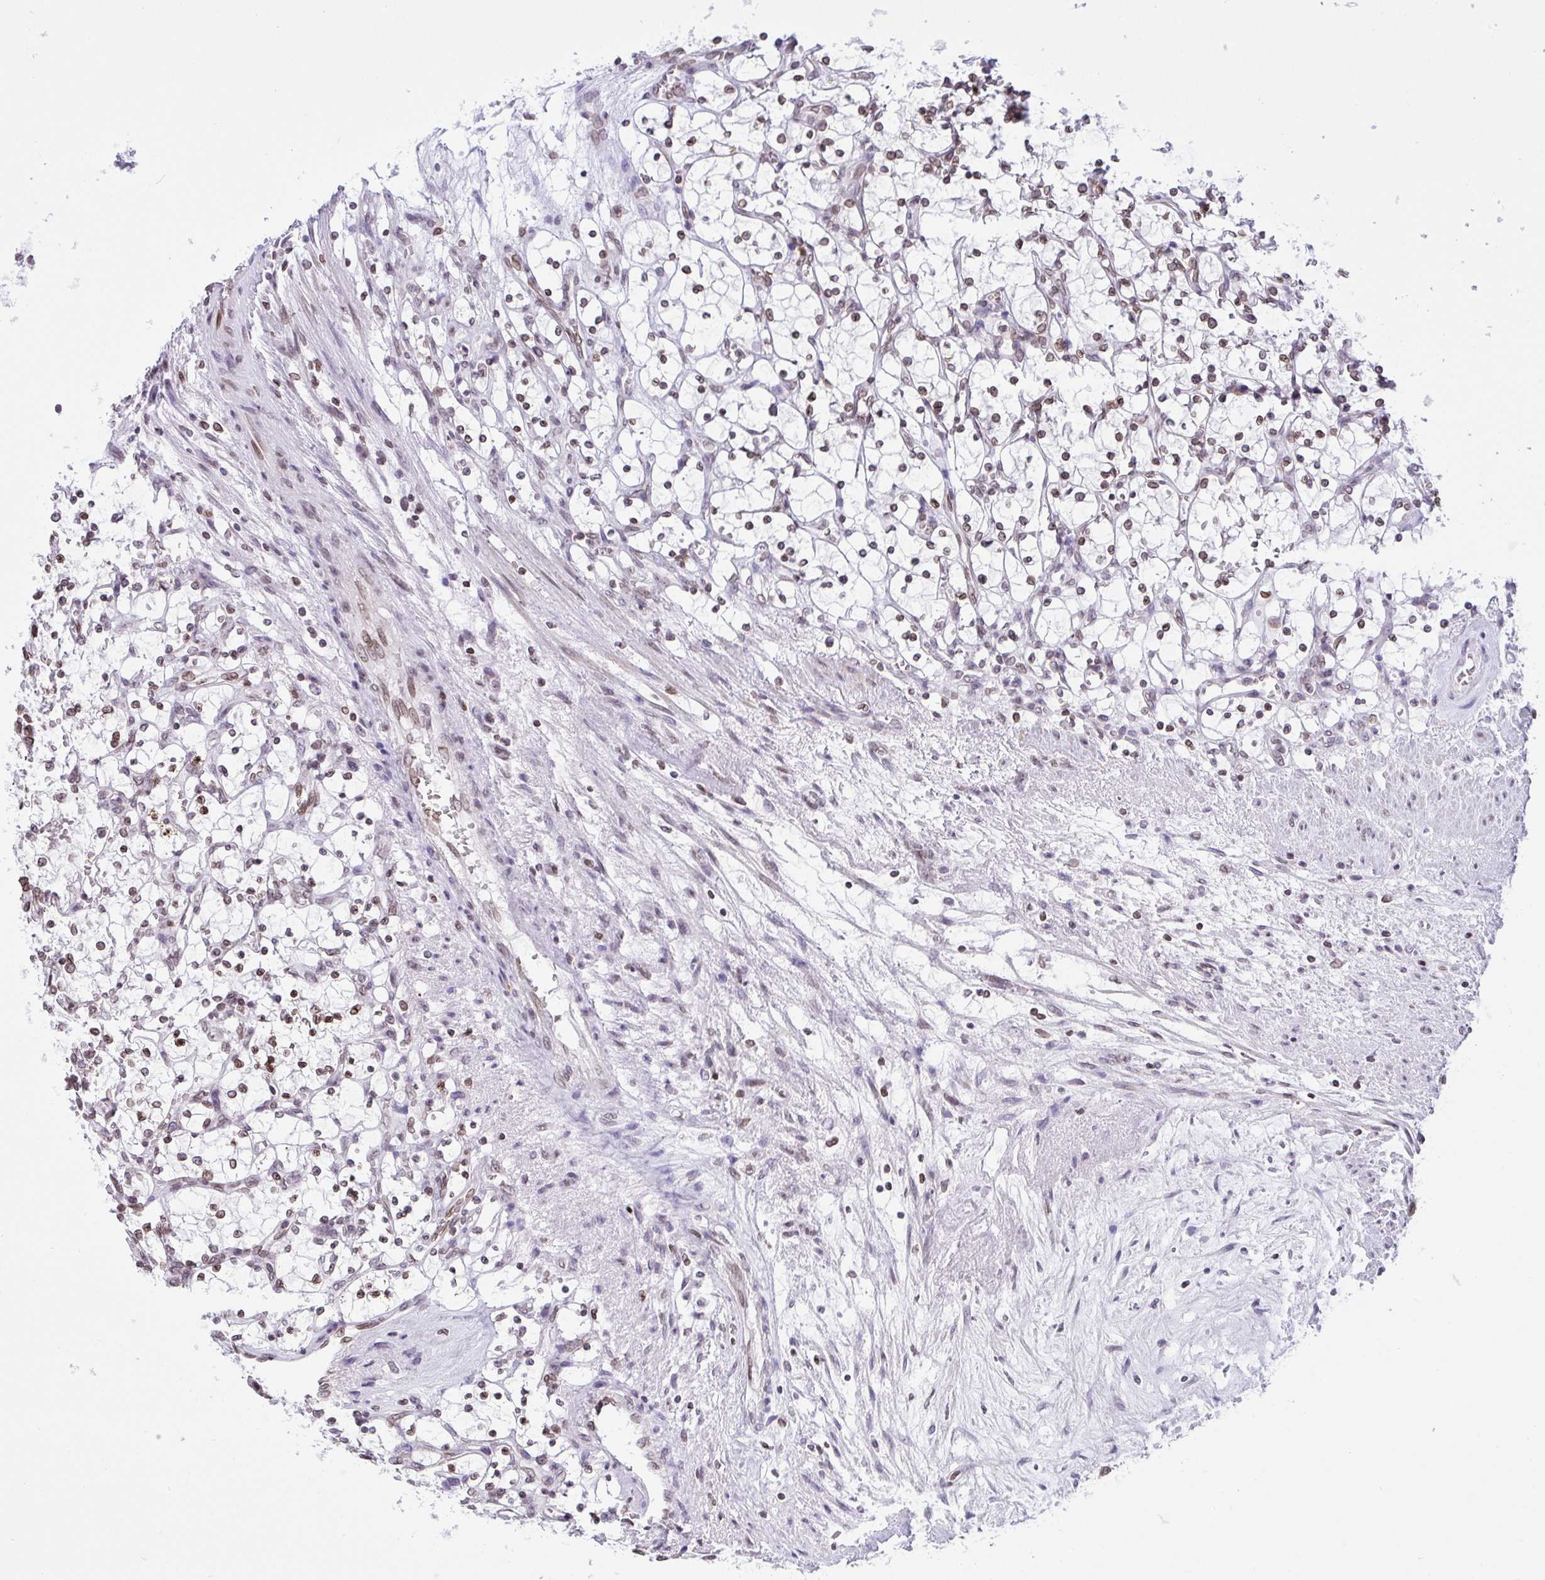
{"staining": {"intensity": "moderate", "quantity": ">75%", "location": "cytoplasmic/membranous,nuclear"}, "tissue": "renal cancer", "cell_type": "Tumor cells", "image_type": "cancer", "snomed": [{"axis": "morphology", "description": "Adenocarcinoma, NOS"}, {"axis": "topography", "description": "Kidney"}], "caption": "This is a histology image of IHC staining of renal cancer (adenocarcinoma), which shows moderate expression in the cytoplasmic/membranous and nuclear of tumor cells.", "gene": "LMNB2", "patient": {"sex": "female", "age": 69}}